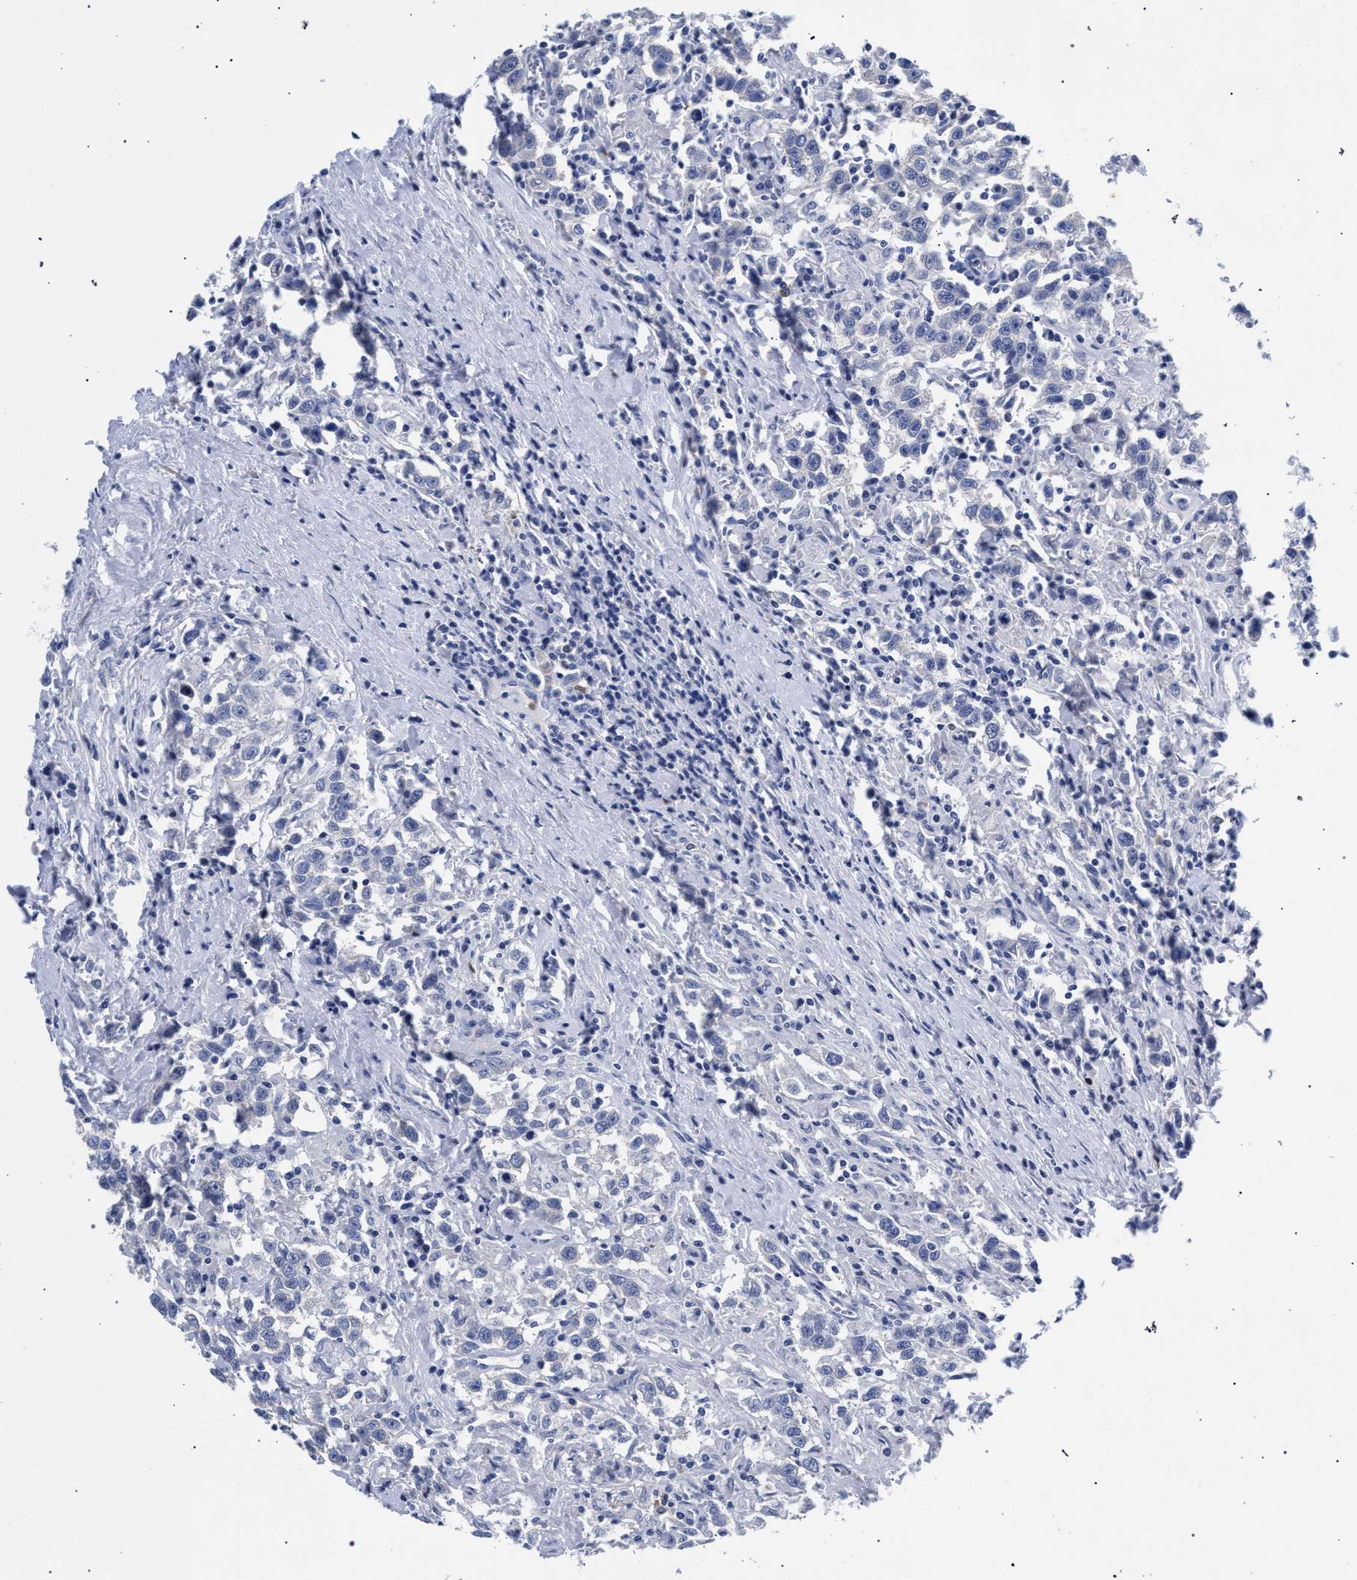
{"staining": {"intensity": "negative", "quantity": "none", "location": "none"}, "tissue": "testis cancer", "cell_type": "Tumor cells", "image_type": "cancer", "snomed": [{"axis": "morphology", "description": "Seminoma, NOS"}, {"axis": "topography", "description": "Testis"}], "caption": "DAB immunohistochemical staining of testis seminoma demonstrates no significant staining in tumor cells.", "gene": "AKAP4", "patient": {"sex": "male", "age": 41}}